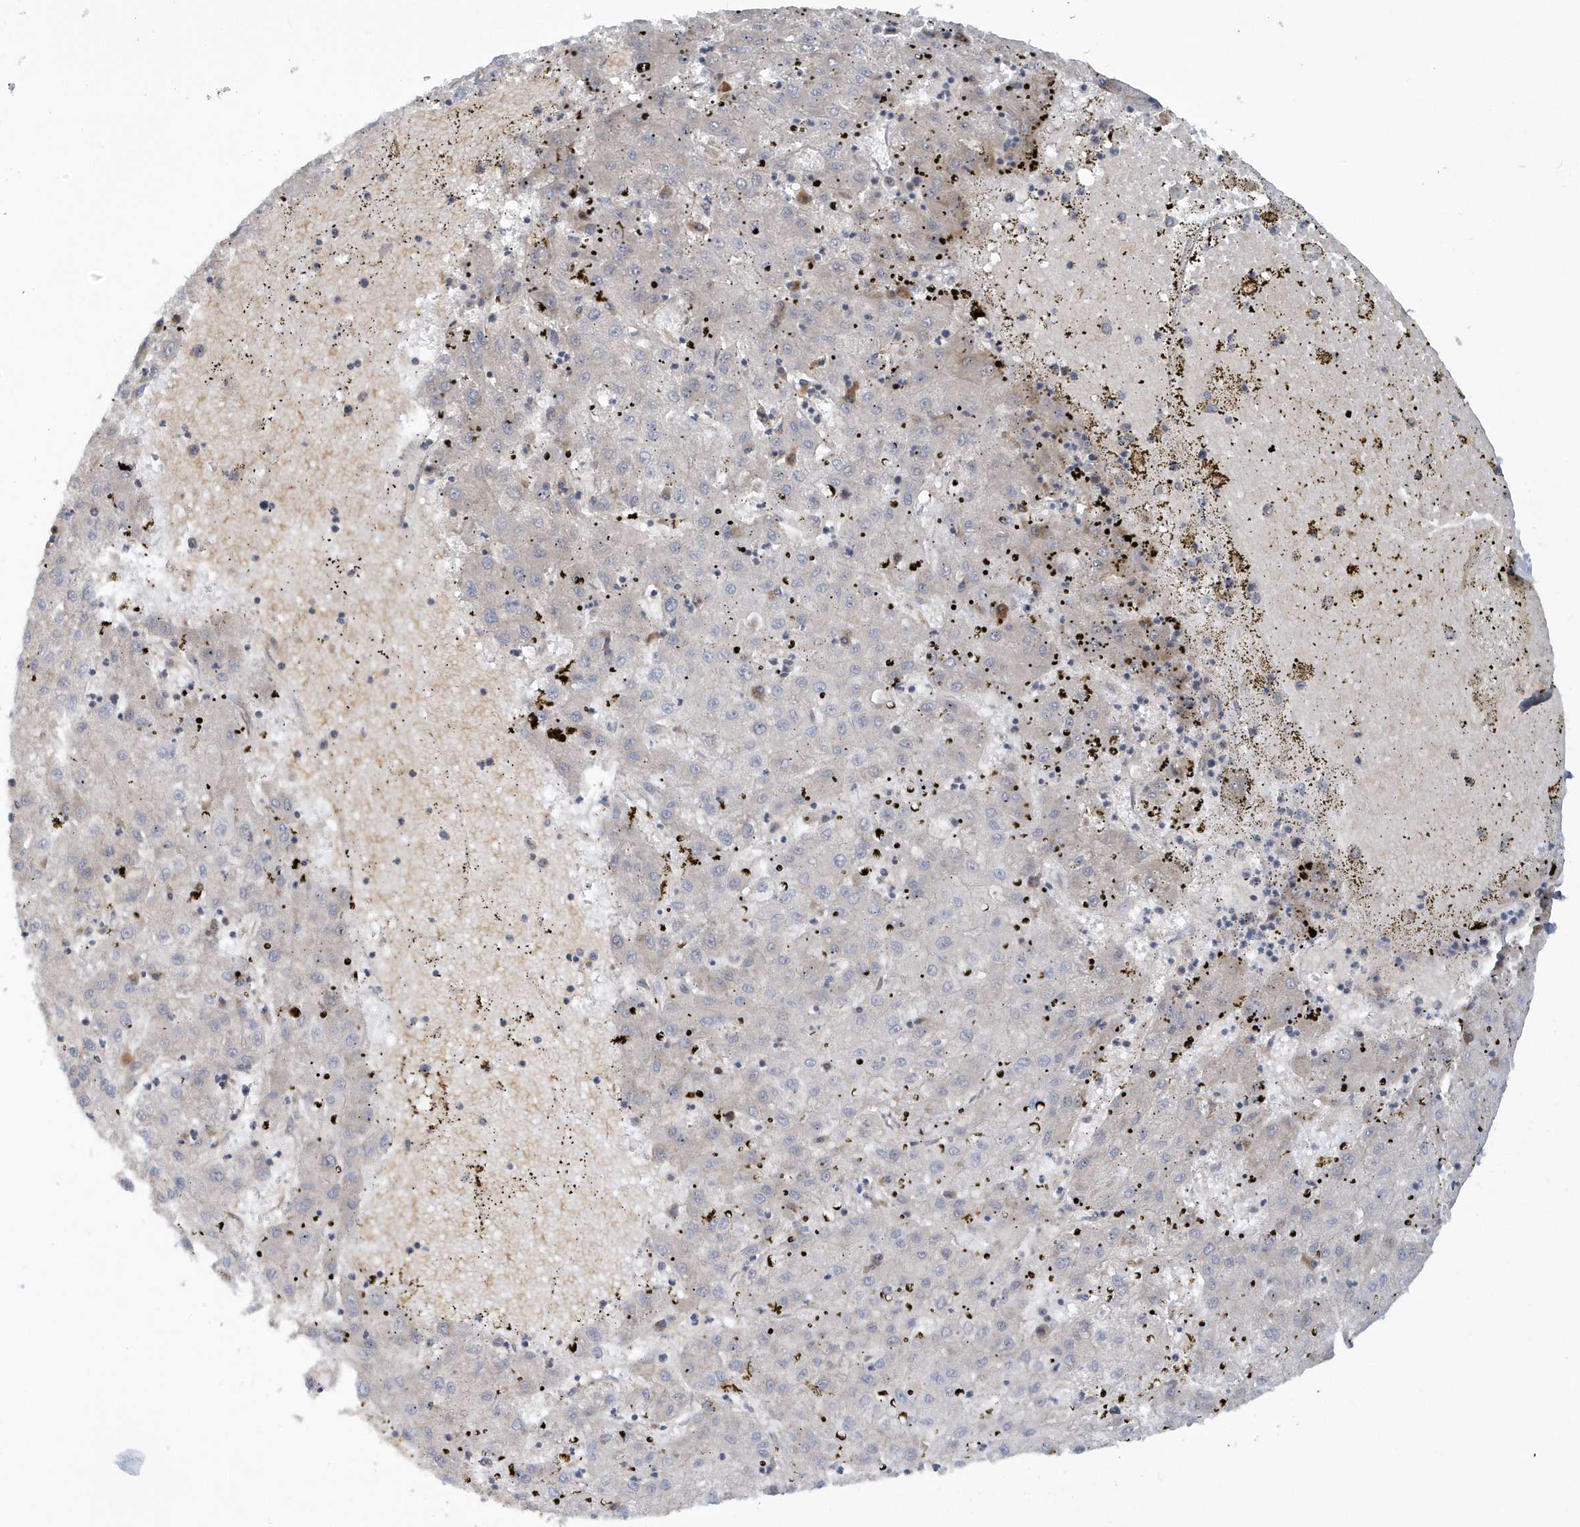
{"staining": {"intensity": "negative", "quantity": "none", "location": "none"}, "tissue": "liver cancer", "cell_type": "Tumor cells", "image_type": "cancer", "snomed": [{"axis": "morphology", "description": "Carcinoma, Hepatocellular, NOS"}, {"axis": "topography", "description": "Liver"}], "caption": "Photomicrograph shows no significant protein expression in tumor cells of liver cancer.", "gene": "ATG4A", "patient": {"sex": "male", "age": 72}}